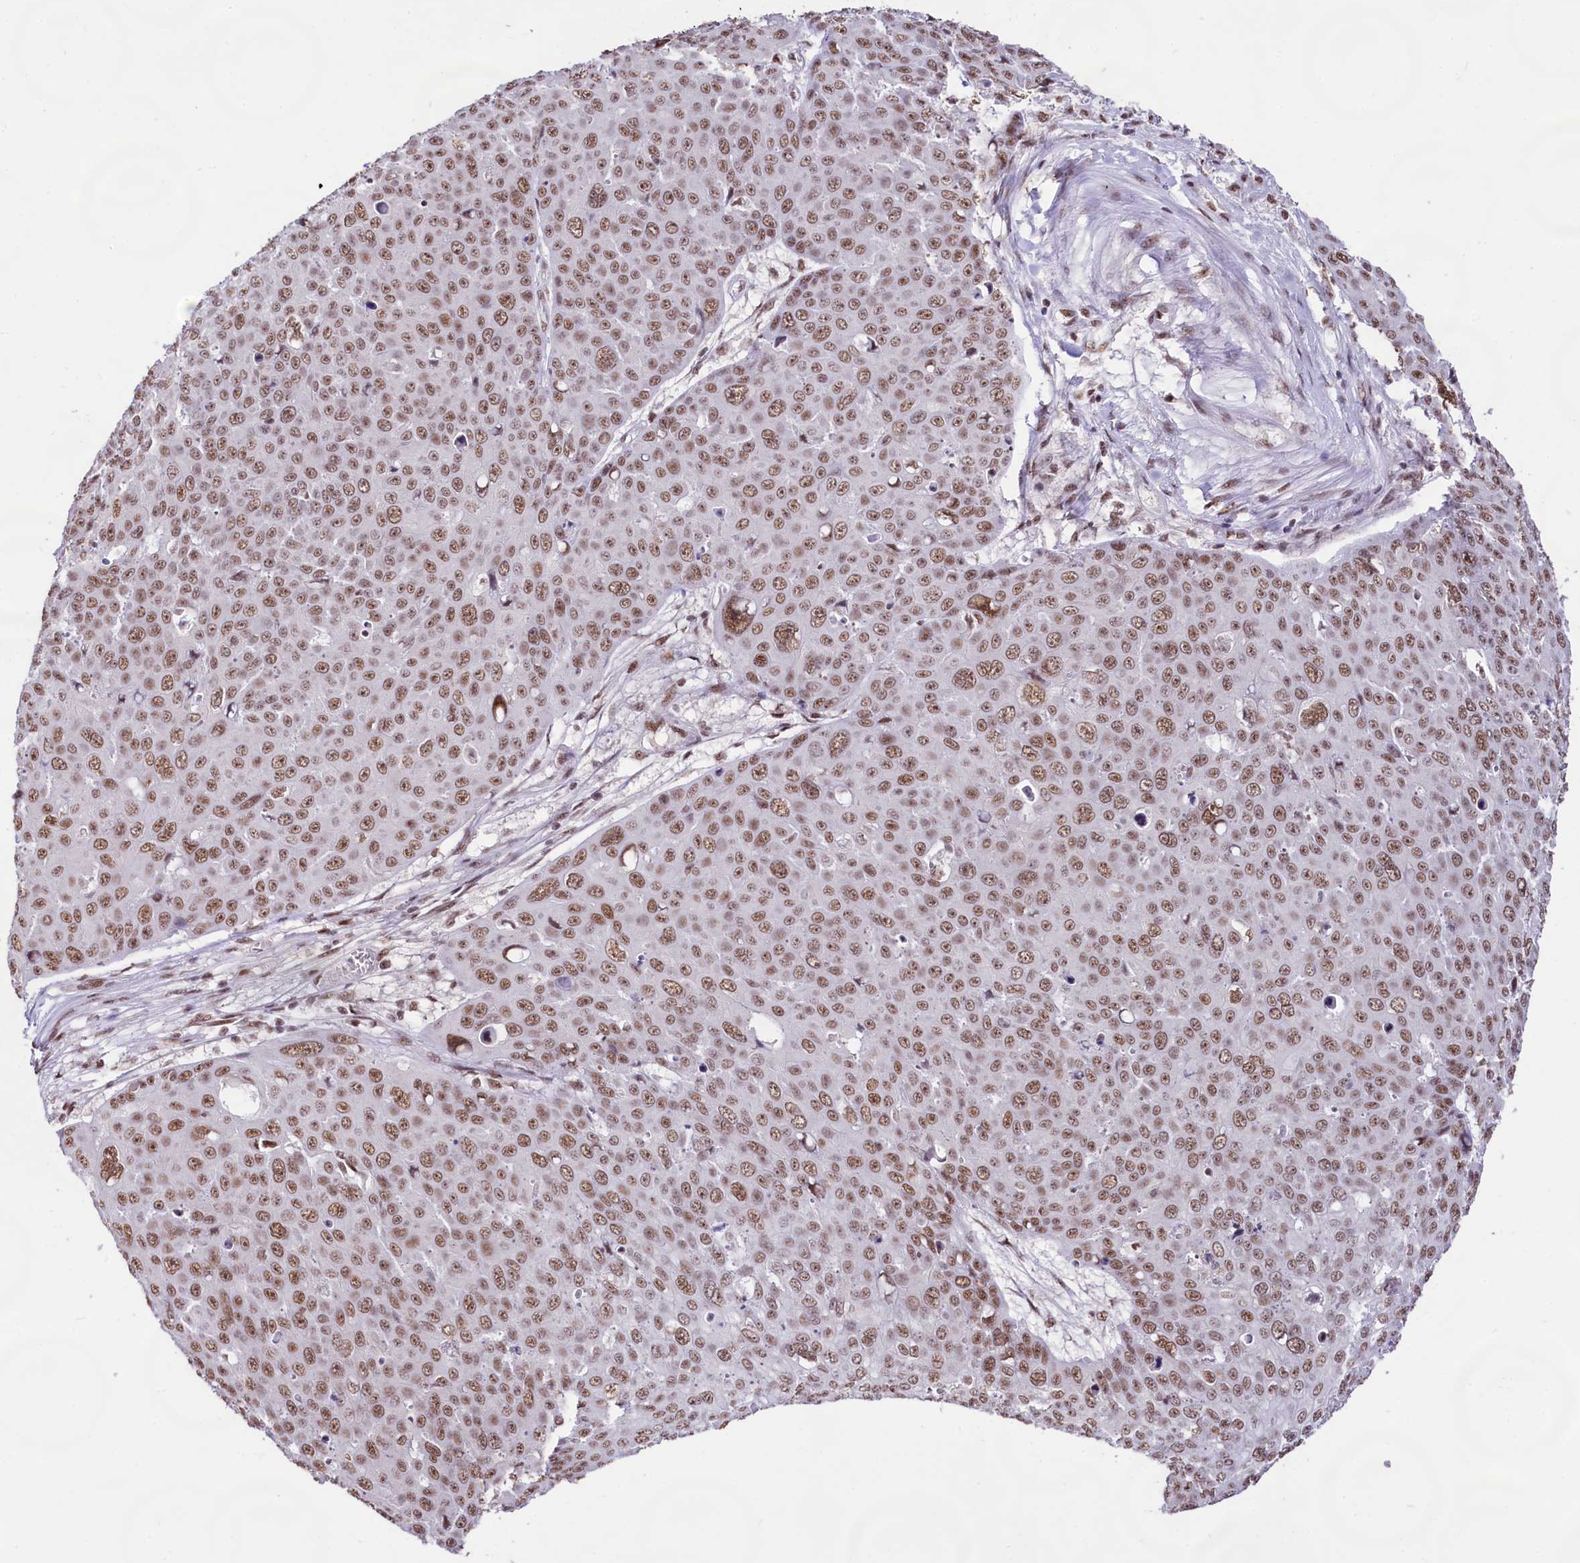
{"staining": {"intensity": "moderate", "quantity": ">75%", "location": "nuclear"}, "tissue": "skin cancer", "cell_type": "Tumor cells", "image_type": "cancer", "snomed": [{"axis": "morphology", "description": "Squamous cell carcinoma, NOS"}, {"axis": "topography", "description": "Skin"}], "caption": "IHC of human skin cancer (squamous cell carcinoma) exhibits medium levels of moderate nuclear staining in about >75% of tumor cells.", "gene": "HIRA", "patient": {"sex": "male", "age": 71}}